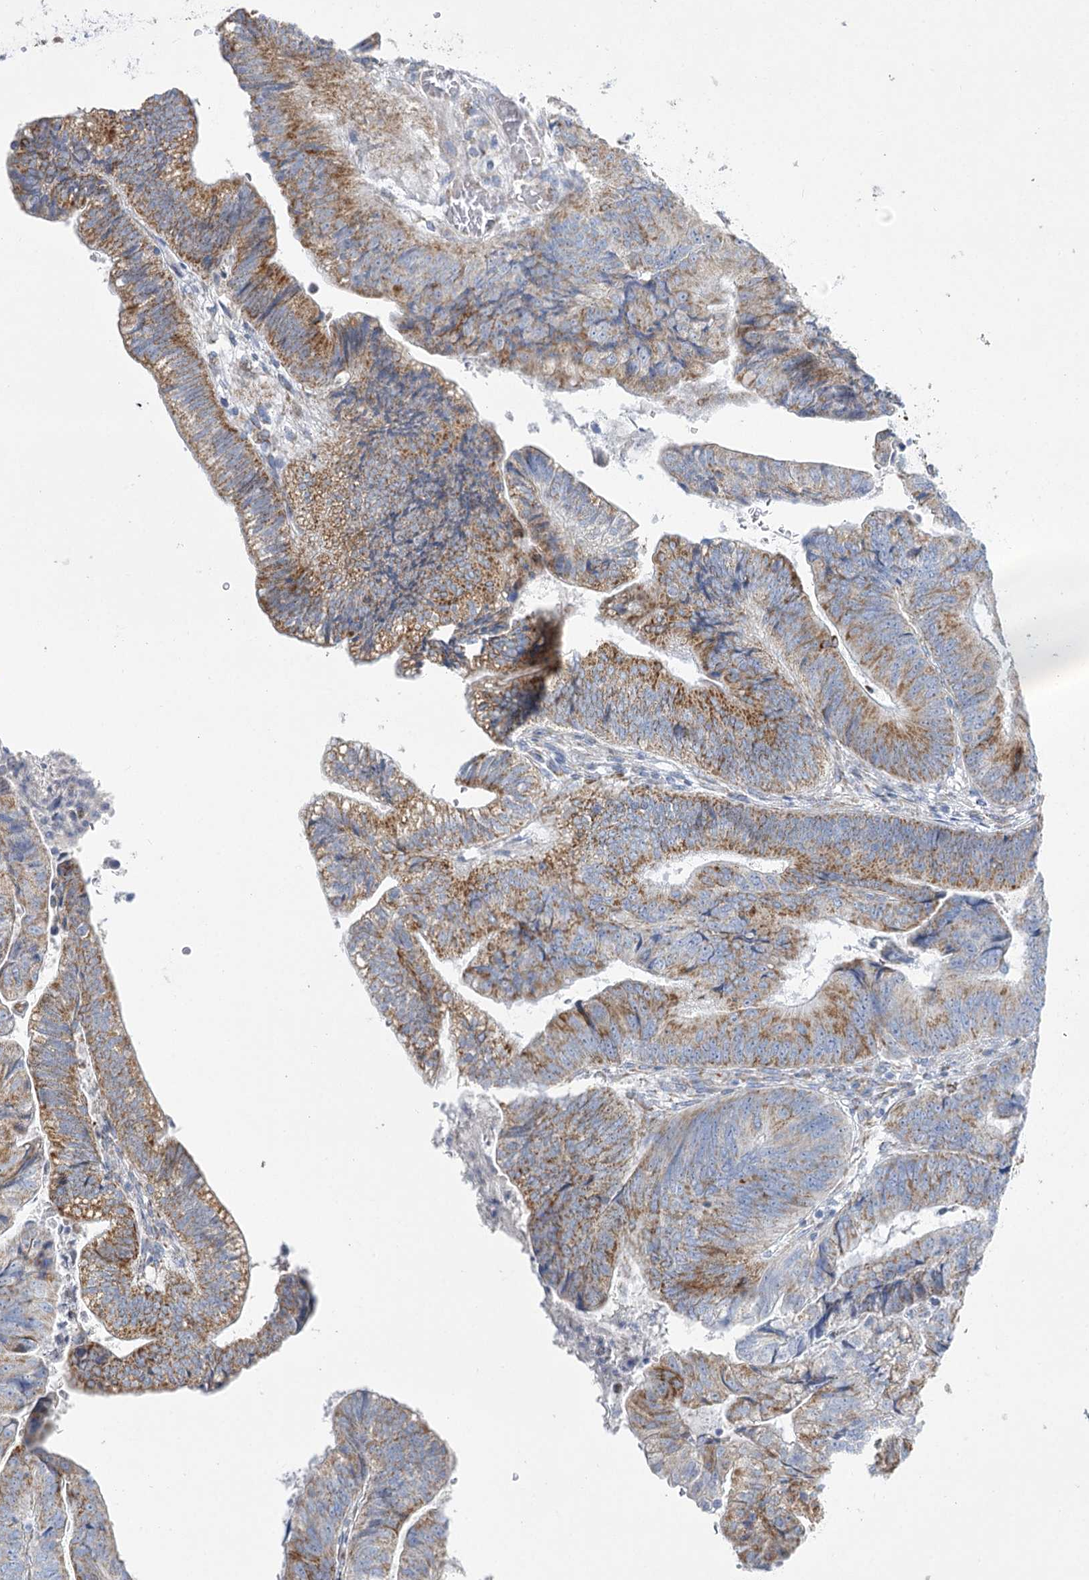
{"staining": {"intensity": "moderate", "quantity": "25%-75%", "location": "cytoplasmic/membranous"}, "tissue": "colorectal cancer", "cell_type": "Tumor cells", "image_type": "cancer", "snomed": [{"axis": "morphology", "description": "Adenocarcinoma, NOS"}, {"axis": "topography", "description": "Colon"}], "caption": "Immunohistochemistry (IHC) photomicrograph of neoplastic tissue: human colorectal cancer (adenocarcinoma) stained using immunohistochemistry (IHC) shows medium levels of moderate protein expression localized specifically in the cytoplasmic/membranous of tumor cells, appearing as a cytoplasmic/membranous brown color.", "gene": "DHTKD1", "patient": {"sex": "female", "age": 67}}